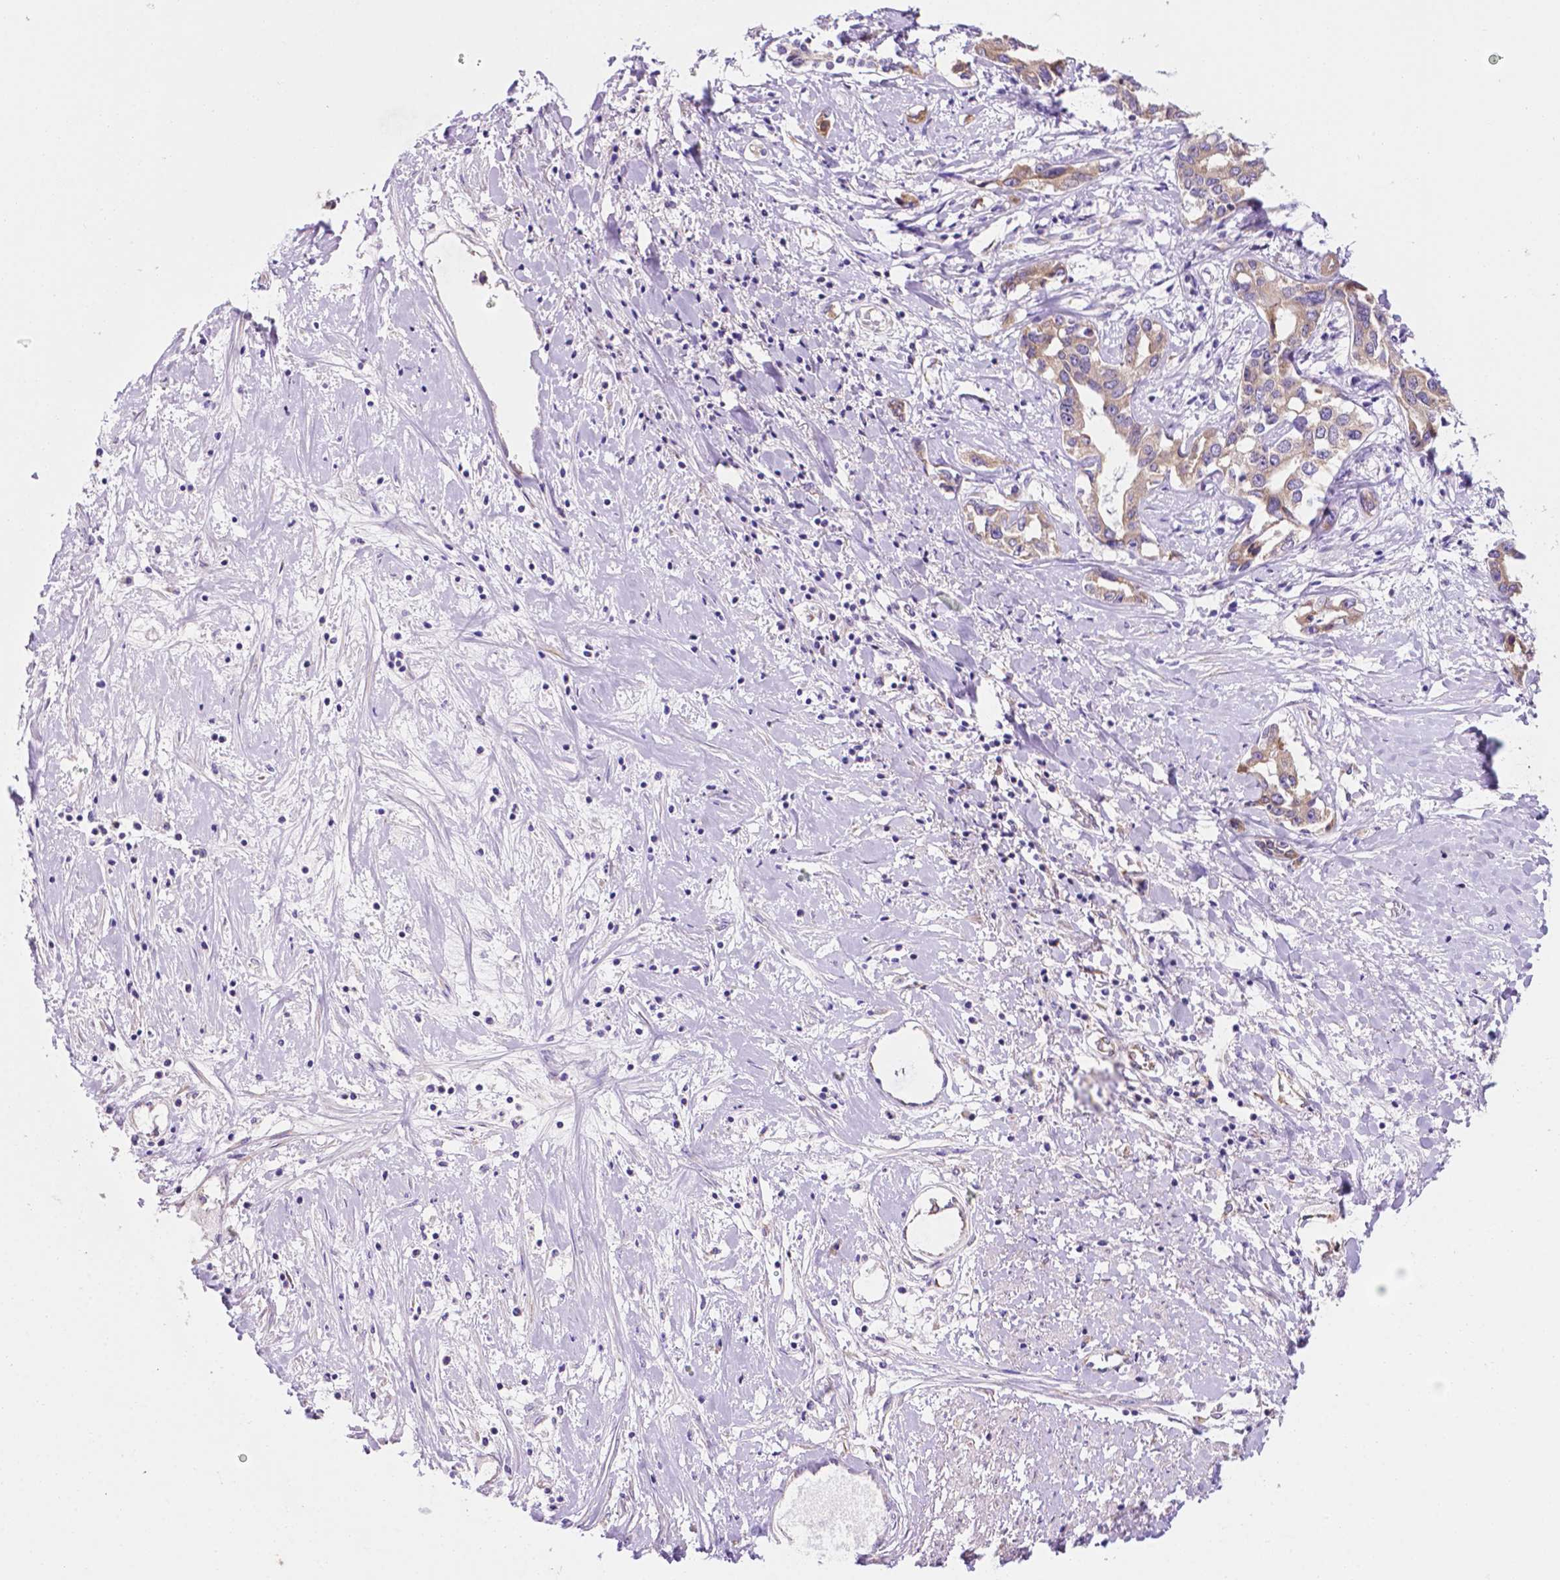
{"staining": {"intensity": "weak", "quantity": ">75%", "location": "cytoplasmic/membranous"}, "tissue": "liver cancer", "cell_type": "Tumor cells", "image_type": "cancer", "snomed": [{"axis": "morphology", "description": "Cholangiocarcinoma"}, {"axis": "topography", "description": "Liver"}], "caption": "Immunohistochemical staining of human cholangiocarcinoma (liver) exhibits weak cytoplasmic/membranous protein staining in approximately >75% of tumor cells.", "gene": "CEACAM7", "patient": {"sex": "male", "age": 59}}